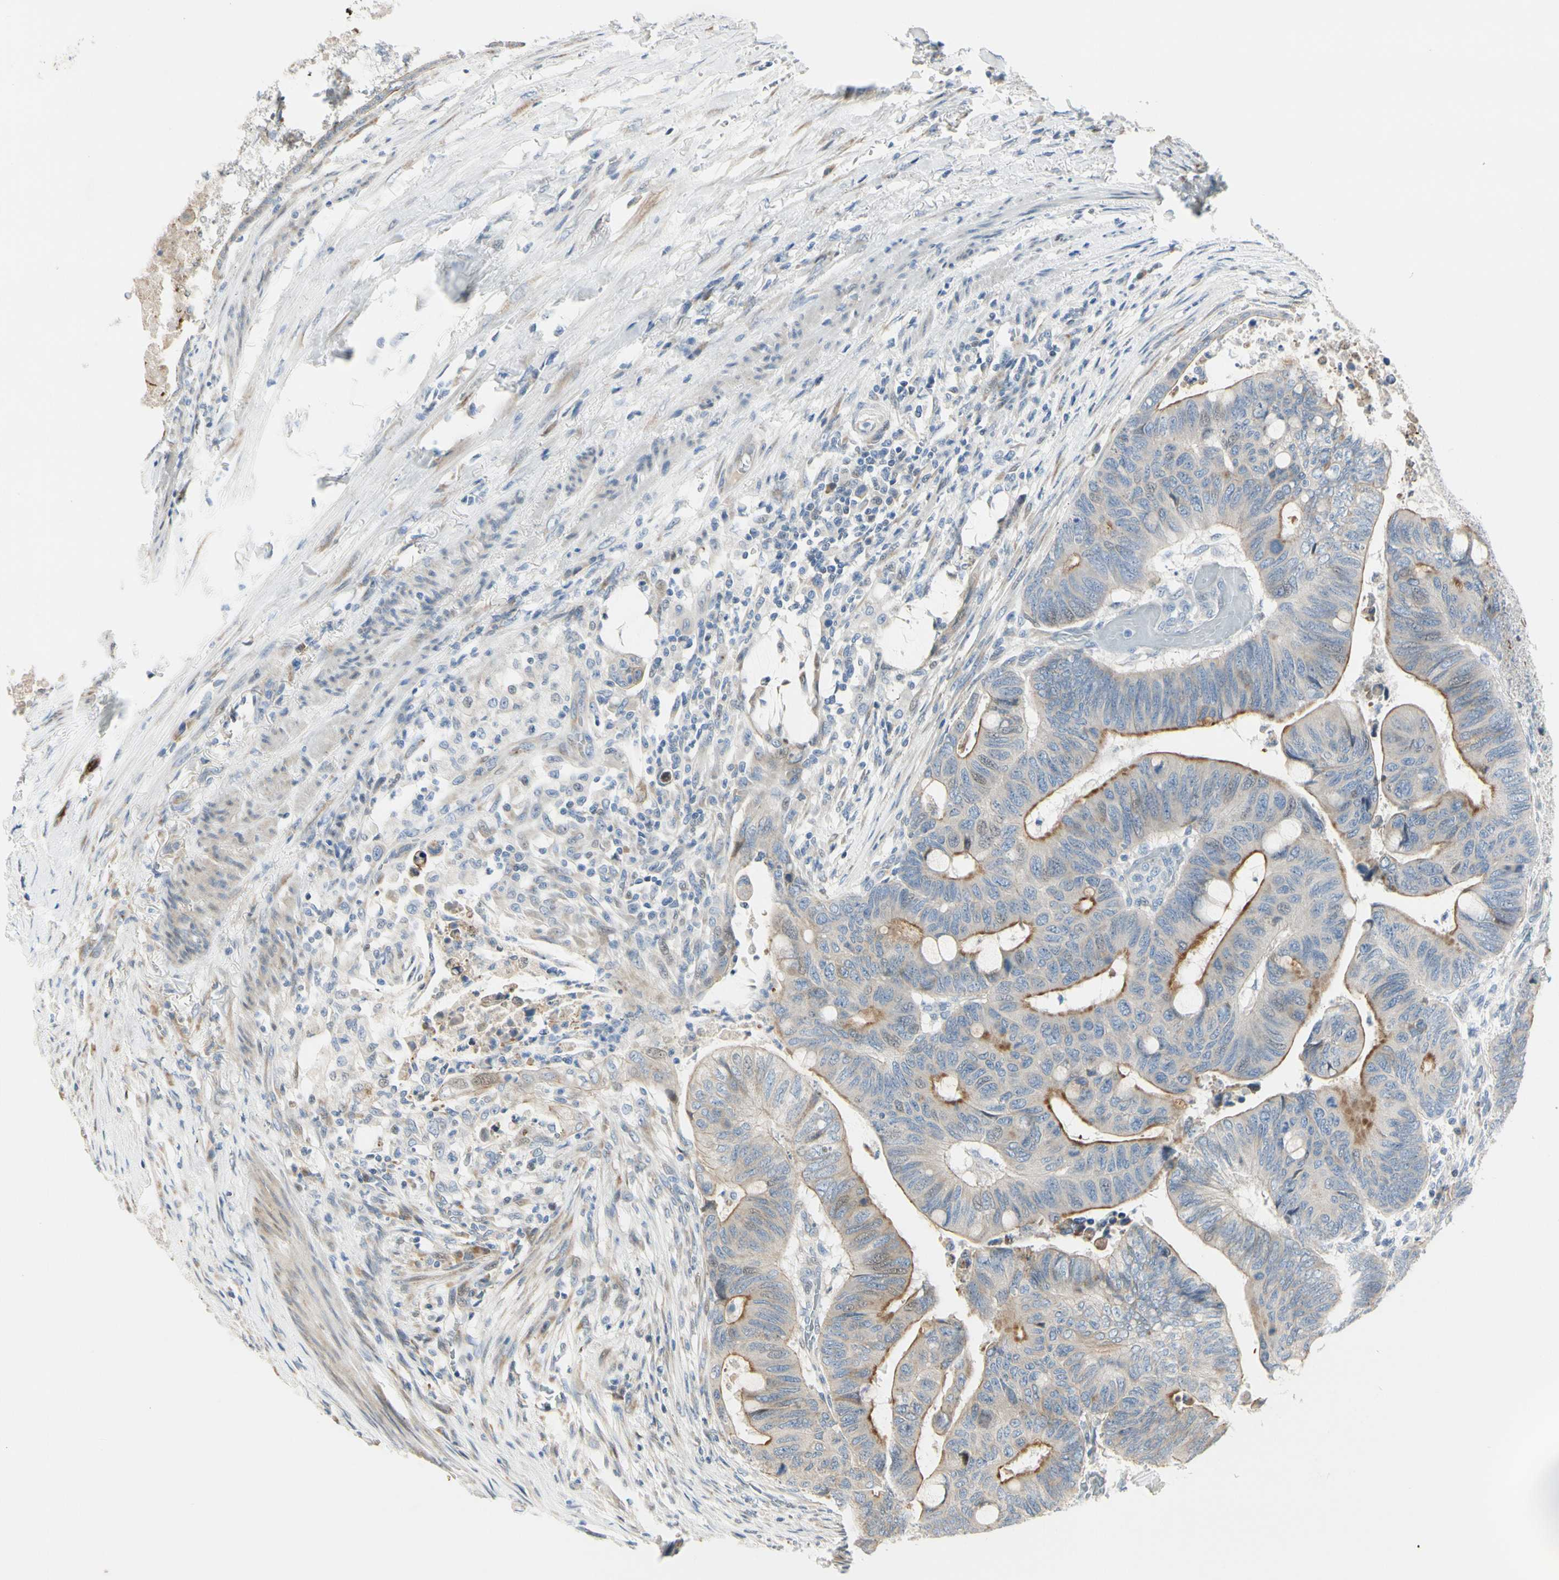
{"staining": {"intensity": "moderate", "quantity": ">75%", "location": "cytoplasmic/membranous"}, "tissue": "colorectal cancer", "cell_type": "Tumor cells", "image_type": "cancer", "snomed": [{"axis": "morphology", "description": "Normal tissue, NOS"}, {"axis": "morphology", "description": "Adenocarcinoma, NOS"}, {"axis": "topography", "description": "Rectum"}, {"axis": "topography", "description": "Peripheral nerve tissue"}], "caption": "The image exhibits a brown stain indicating the presence of a protein in the cytoplasmic/membranous of tumor cells in adenocarcinoma (colorectal).", "gene": "NPDC1", "patient": {"sex": "male", "age": 92}}